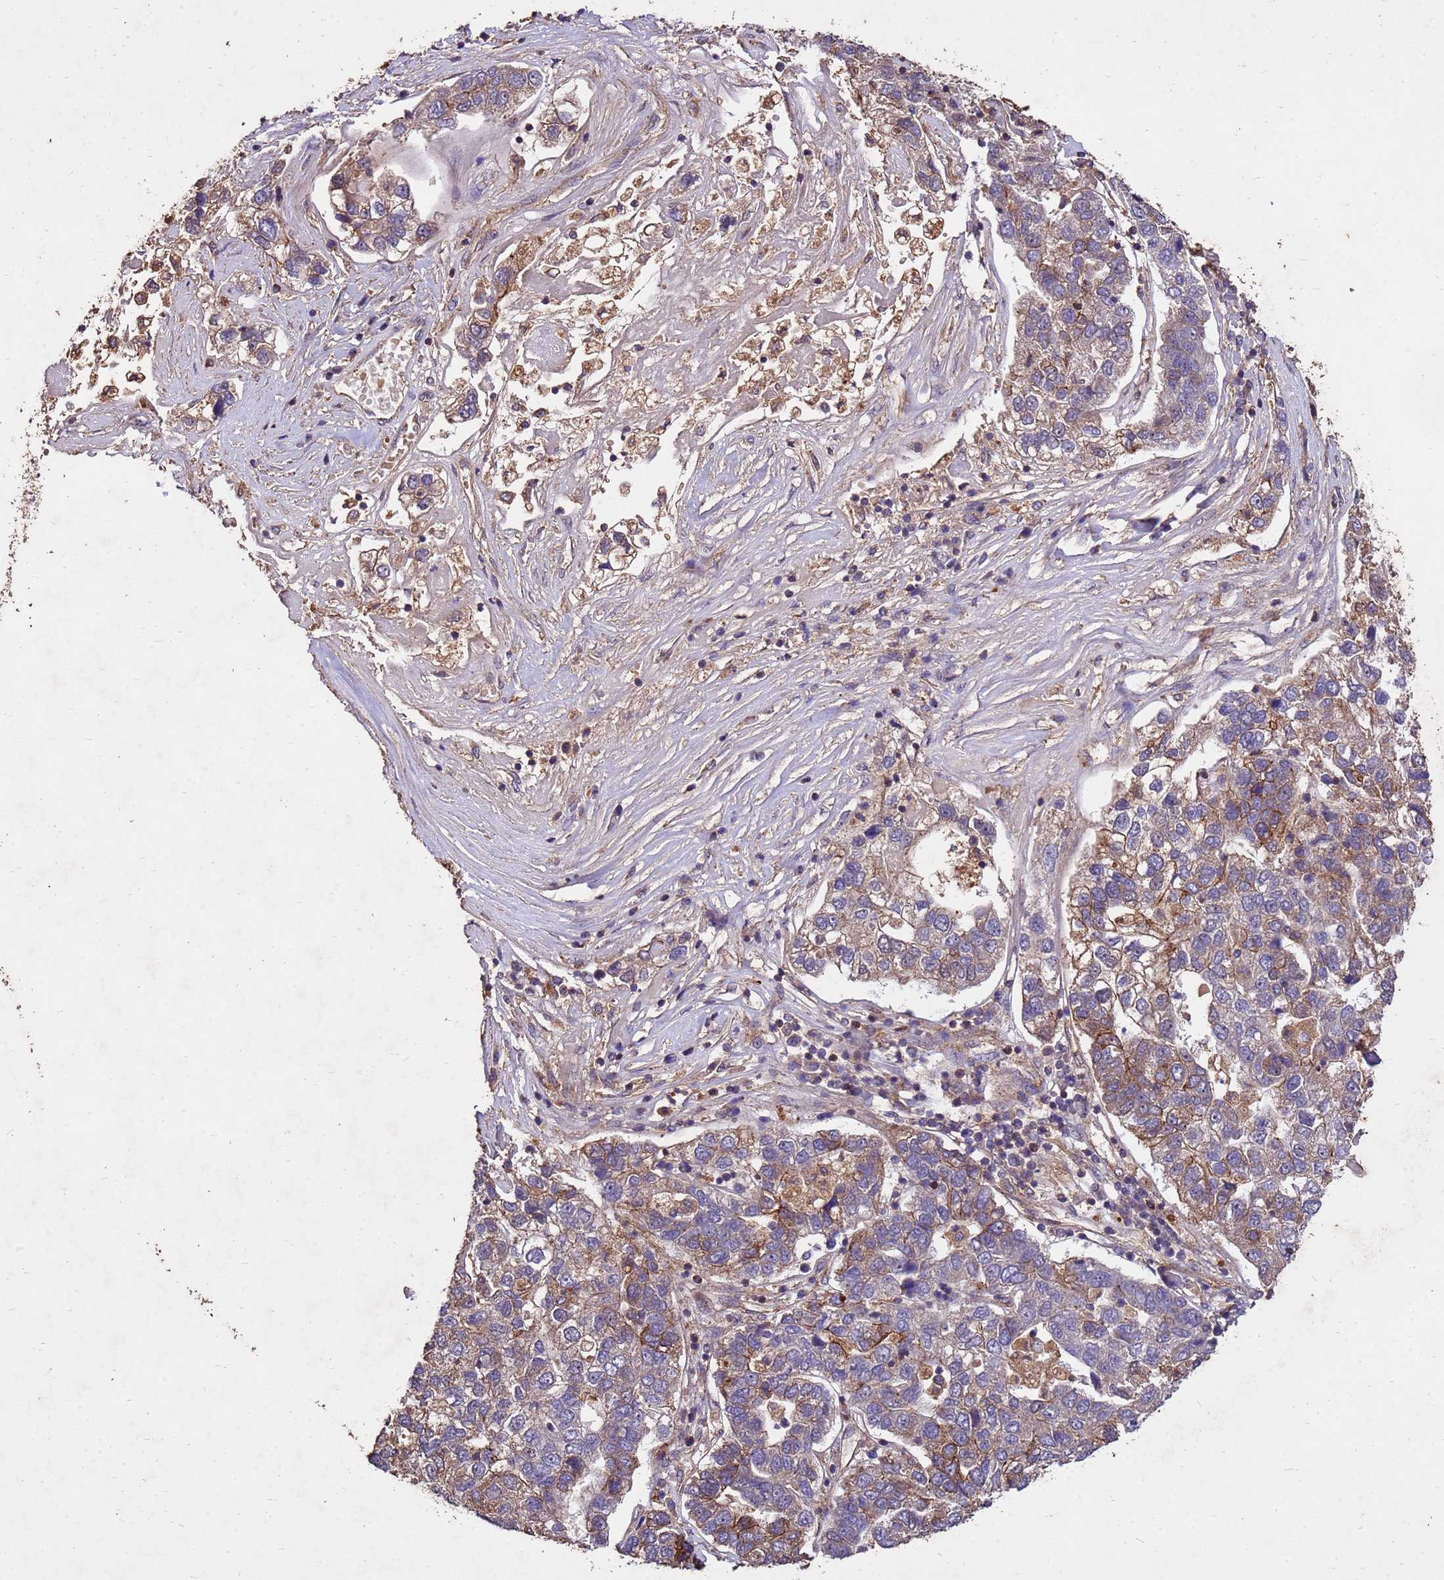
{"staining": {"intensity": "weak", "quantity": "25%-75%", "location": "cytoplasmic/membranous"}, "tissue": "pancreatic cancer", "cell_type": "Tumor cells", "image_type": "cancer", "snomed": [{"axis": "morphology", "description": "Adenocarcinoma, NOS"}, {"axis": "topography", "description": "Pancreas"}], "caption": "The immunohistochemical stain labels weak cytoplasmic/membranous positivity in tumor cells of pancreatic adenocarcinoma tissue. Using DAB (brown) and hematoxylin (blue) stains, captured at high magnification using brightfield microscopy.", "gene": "TOR4A", "patient": {"sex": "female", "age": 61}}